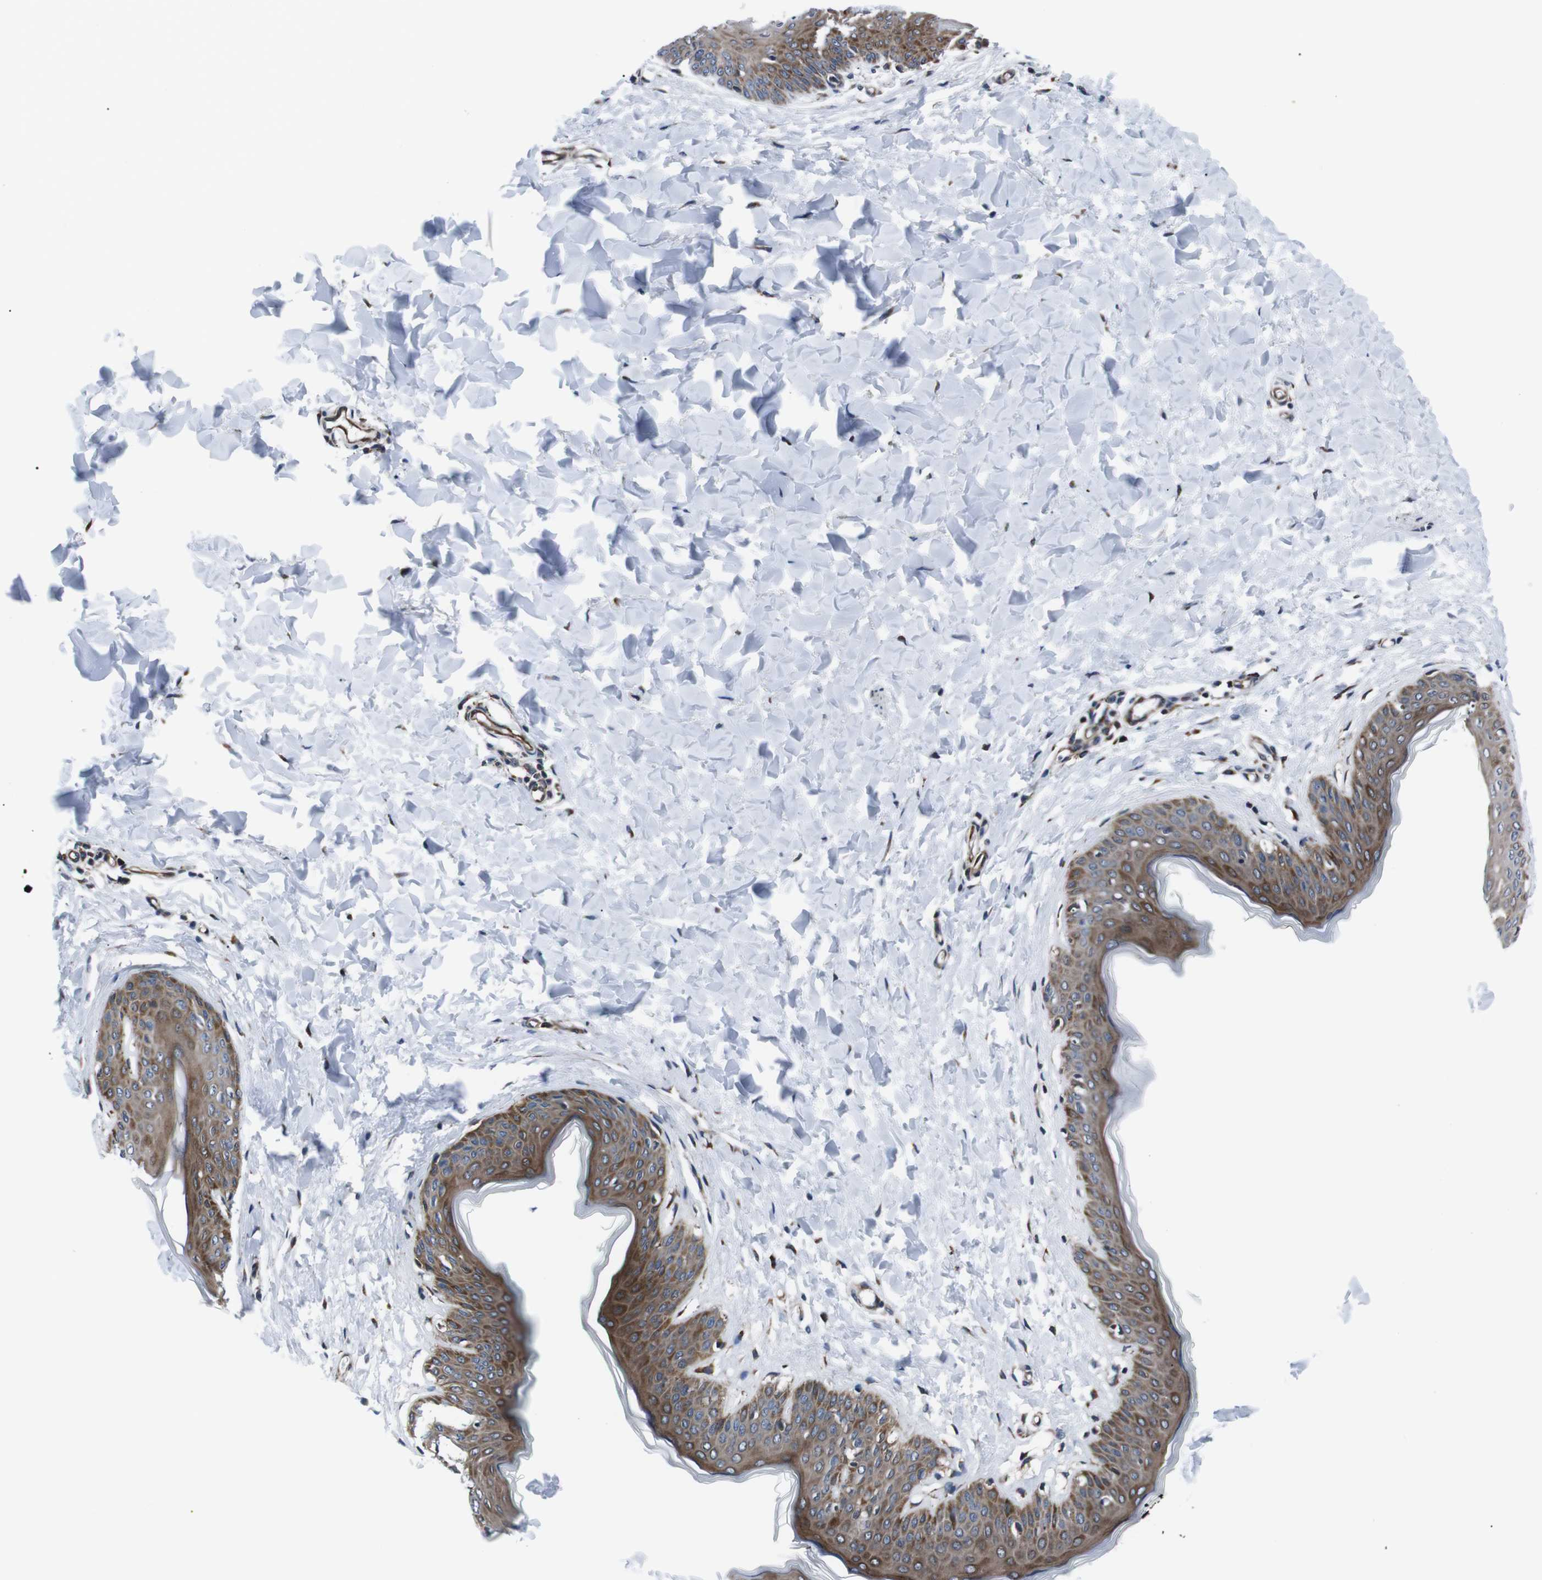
{"staining": {"intensity": "moderate", "quantity": "25%-75%", "location": "cytoplasmic/membranous"}, "tissue": "skin", "cell_type": "Fibroblasts", "image_type": "normal", "snomed": [{"axis": "morphology", "description": "Normal tissue, NOS"}, {"axis": "topography", "description": "Skin"}], "caption": "This image reveals IHC staining of benign skin, with medium moderate cytoplasmic/membranous staining in about 25%-75% of fibroblasts.", "gene": "EIF4A2", "patient": {"sex": "female", "age": 17}}